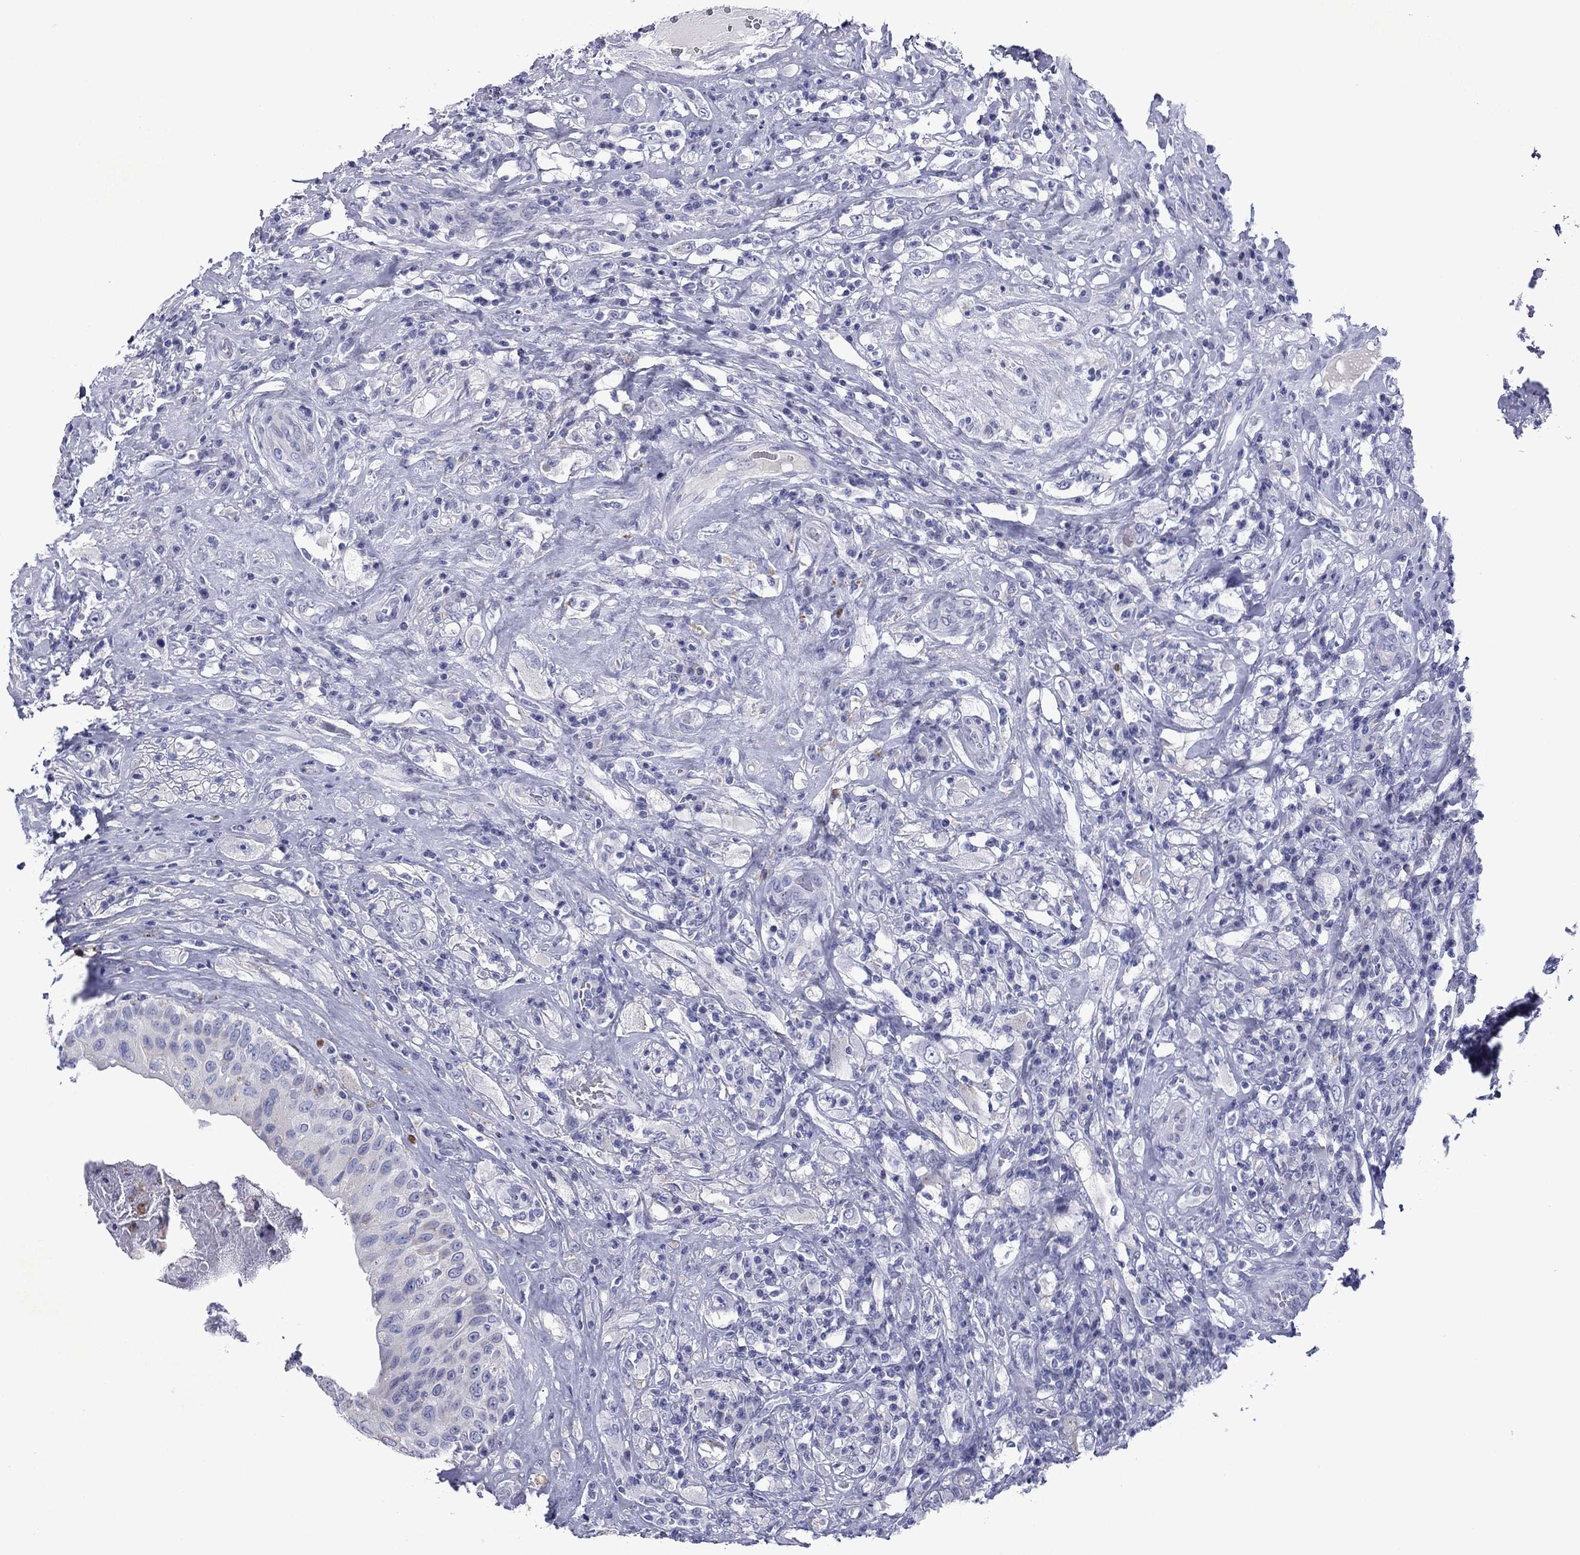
{"staining": {"intensity": "negative", "quantity": "none", "location": "none"}, "tissue": "testis cancer", "cell_type": "Tumor cells", "image_type": "cancer", "snomed": [{"axis": "morphology", "description": "Necrosis, NOS"}, {"axis": "morphology", "description": "Carcinoma, Embryonal, NOS"}, {"axis": "topography", "description": "Testis"}], "caption": "There is no significant staining in tumor cells of embryonal carcinoma (testis).", "gene": "PIWIL1", "patient": {"sex": "male", "age": 19}}